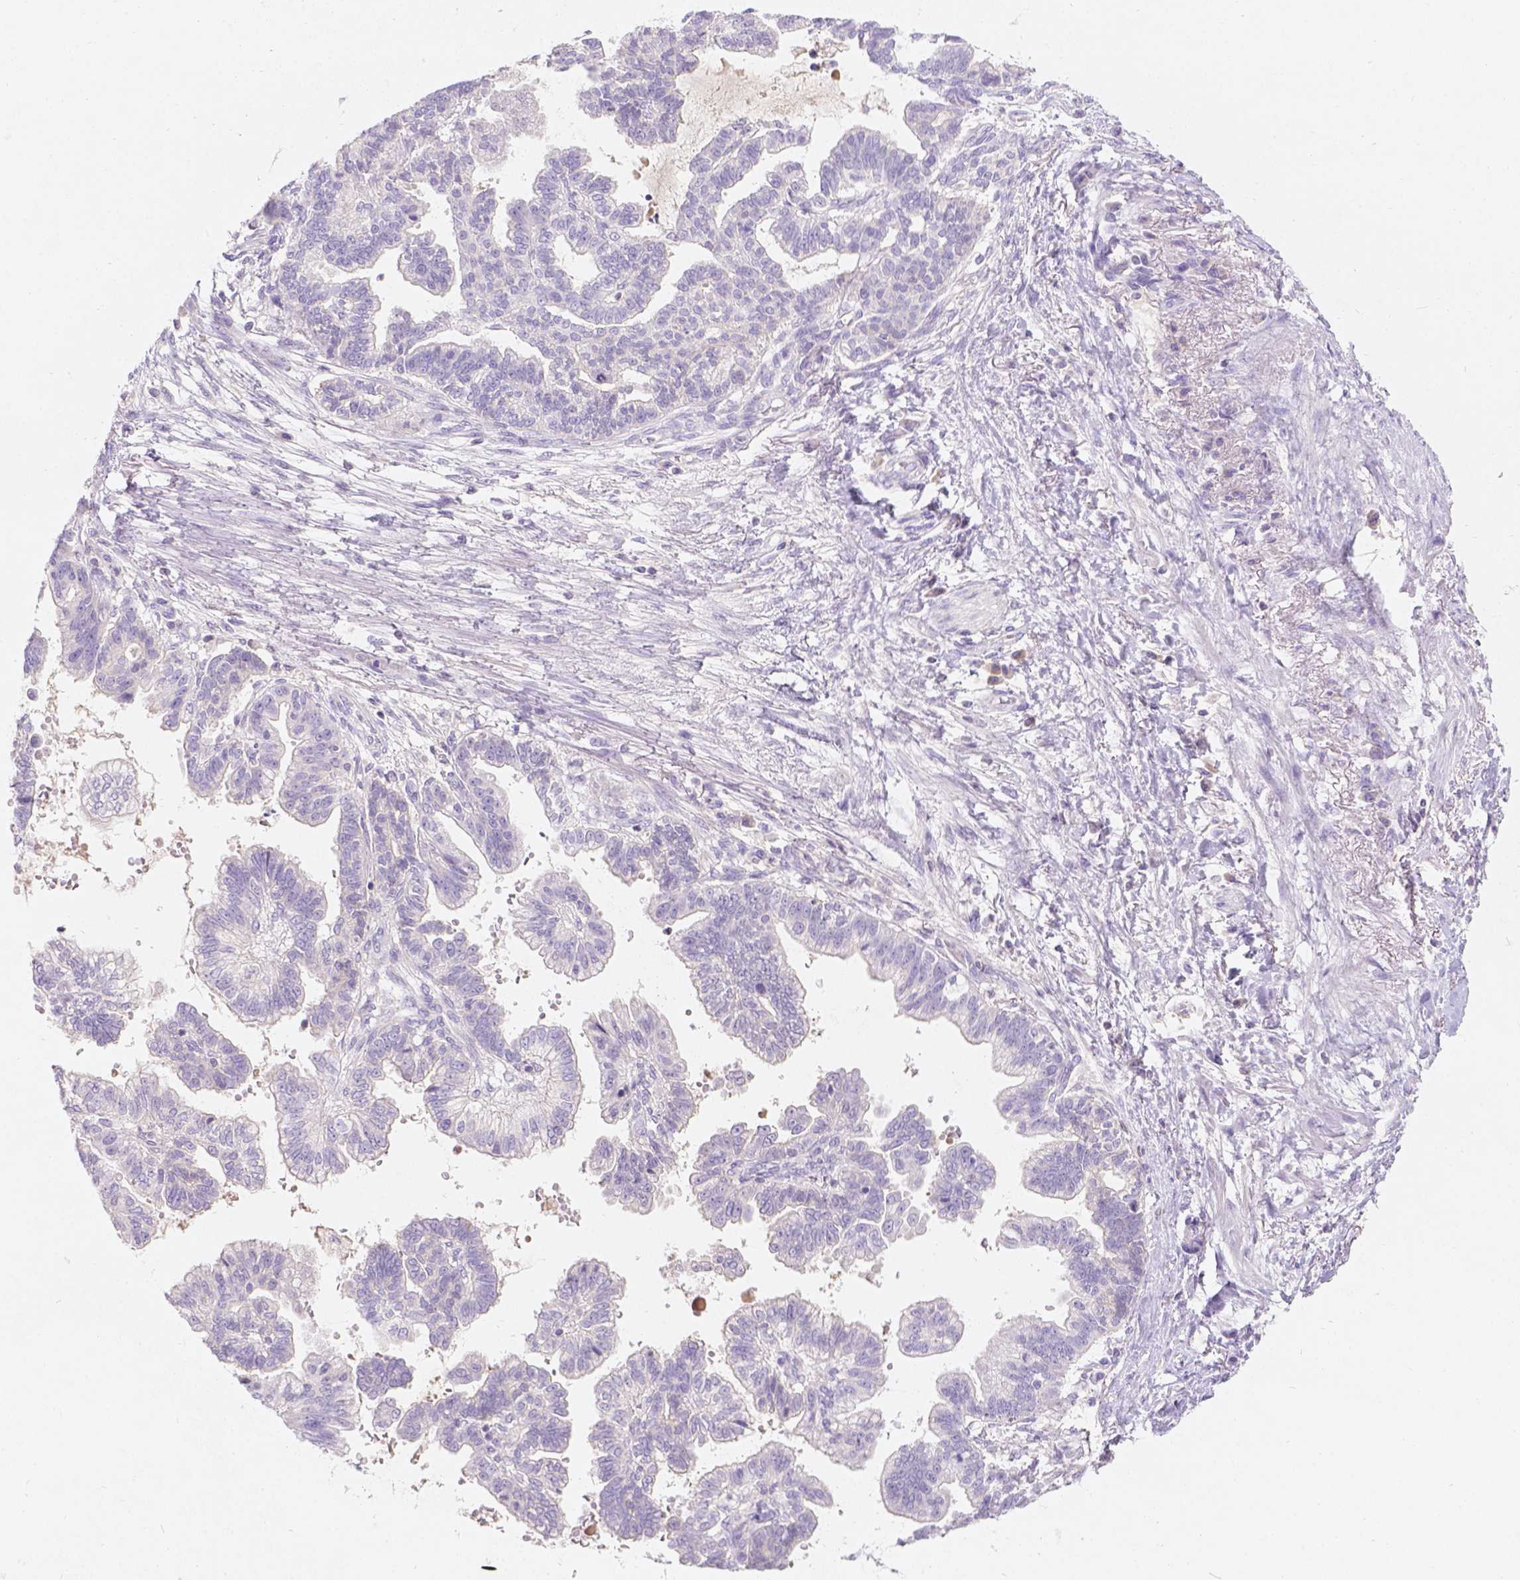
{"staining": {"intensity": "negative", "quantity": "none", "location": "none"}, "tissue": "stomach cancer", "cell_type": "Tumor cells", "image_type": "cancer", "snomed": [{"axis": "morphology", "description": "Adenocarcinoma, NOS"}, {"axis": "topography", "description": "Stomach"}], "caption": "Stomach adenocarcinoma was stained to show a protein in brown. There is no significant staining in tumor cells.", "gene": "GAL3ST2", "patient": {"sex": "male", "age": 83}}